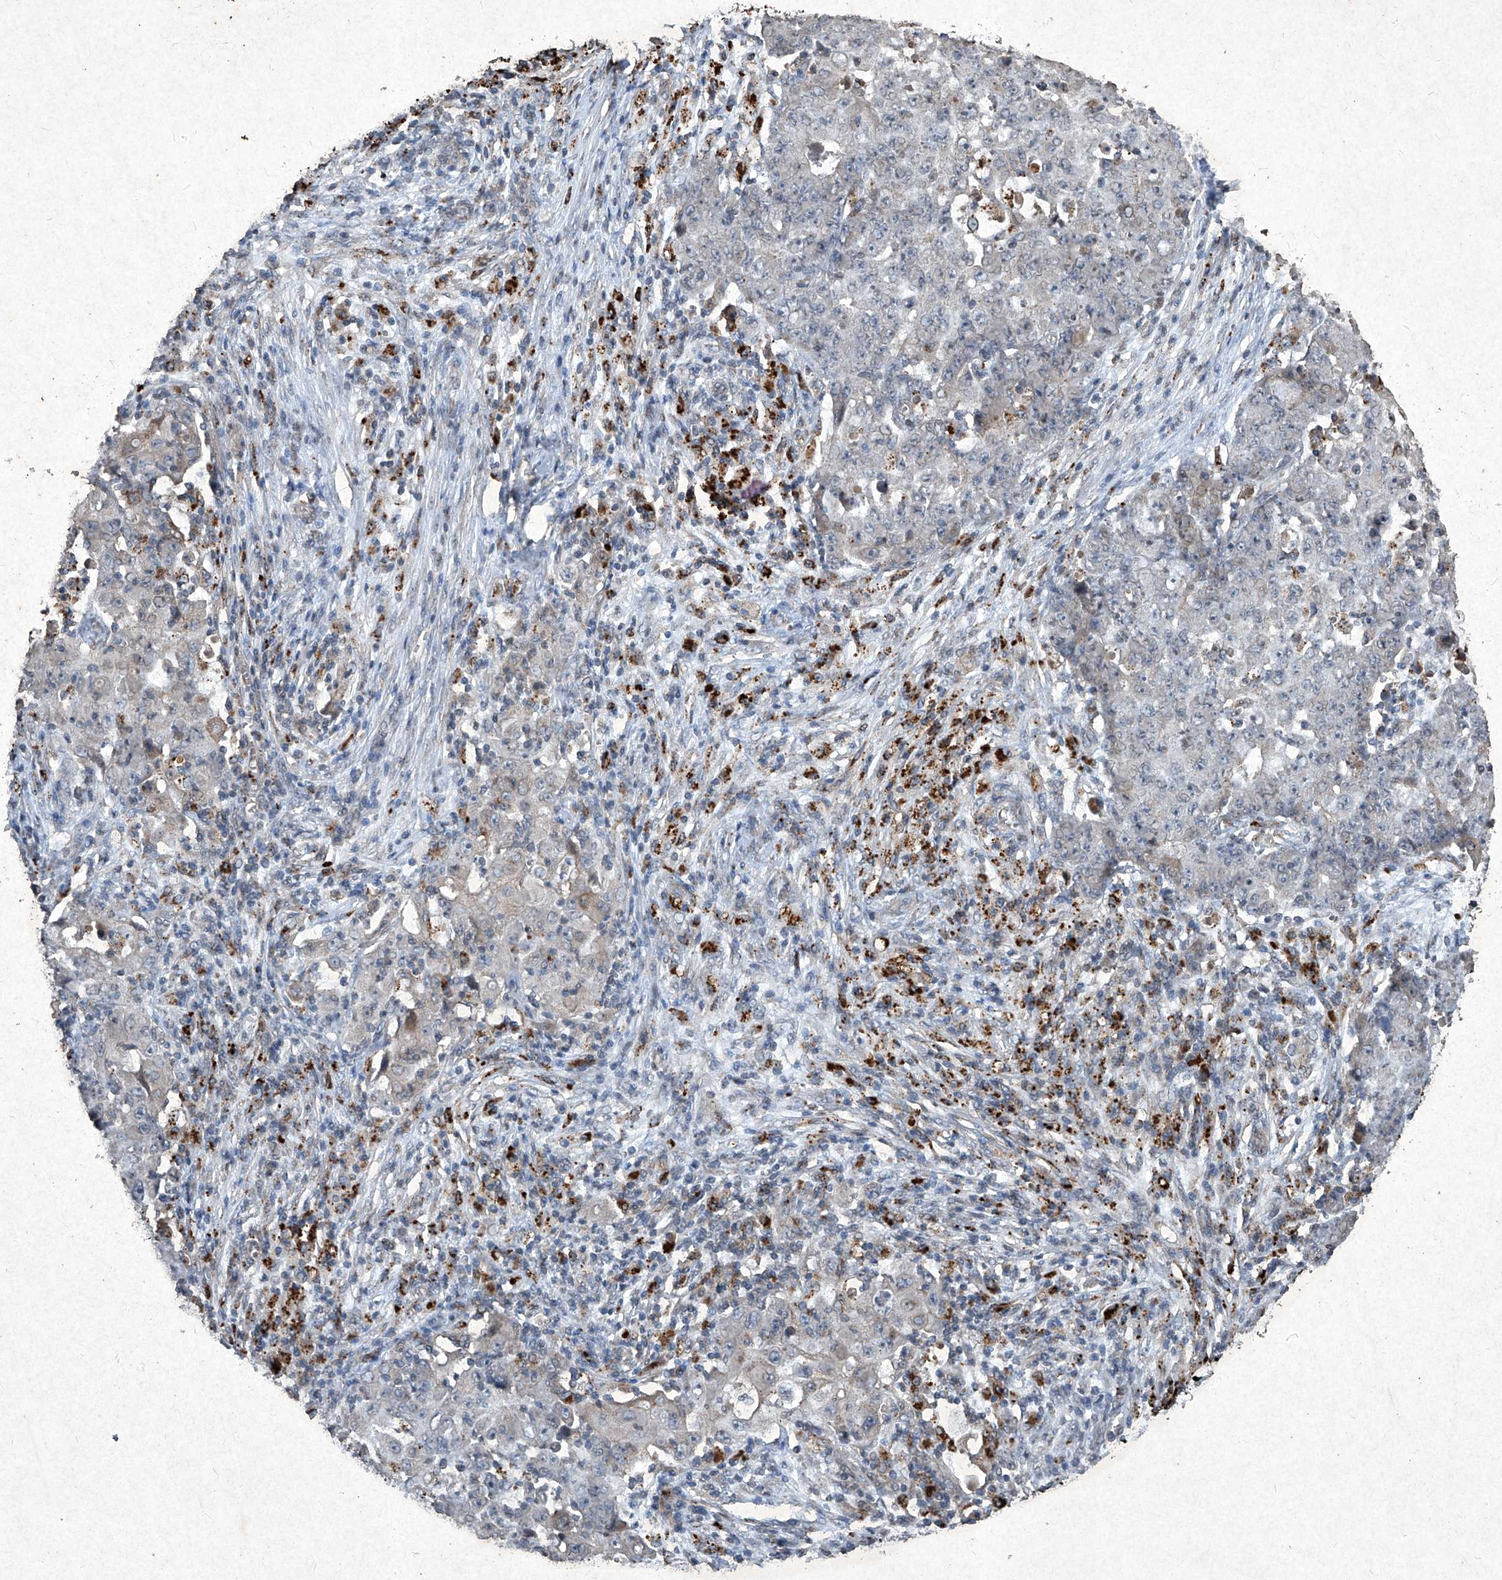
{"staining": {"intensity": "moderate", "quantity": "<25%", "location": "cytoplasmic/membranous"}, "tissue": "ovarian cancer", "cell_type": "Tumor cells", "image_type": "cancer", "snomed": [{"axis": "morphology", "description": "Carcinoma, endometroid"}, {"axis": "topography", "description": "Ovary"}], "caption": "Moderate cytoplasmic/membranous staining for a protein is appreciated in about <25% of tumor cells of ovarian endometroid carcinoma using immunohistochemistry (IHC).", "gene": "MED16", "patient": {"sex": "female", "age": 42}}